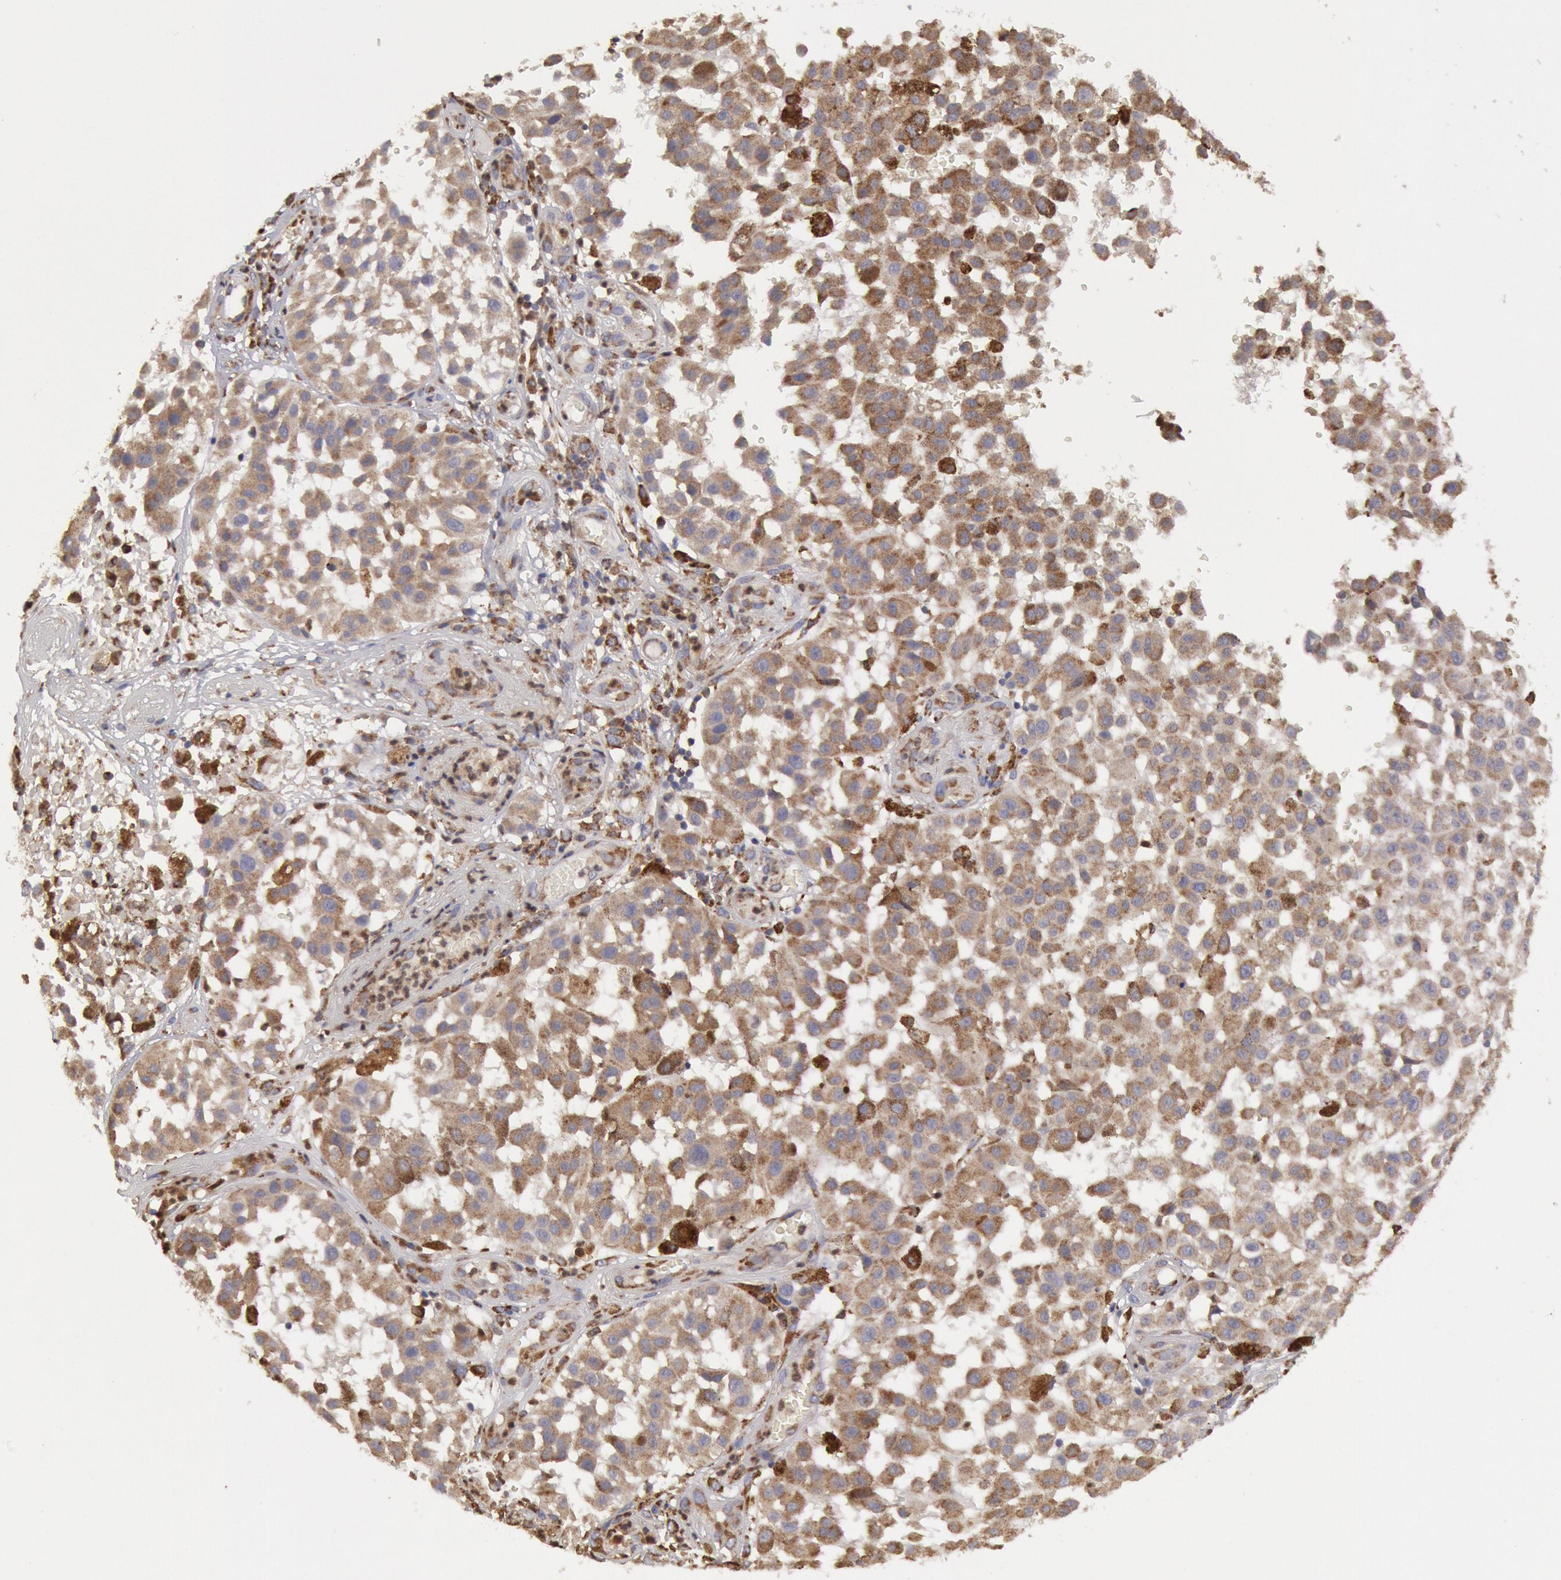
{"staining": {"intensity": "weak", "quantity": ">75%", "location": "cytoplasmic/membranous"}, "tissue": "melanoma", "cell_type": "Tumor cells", "image_type": "cancer", "snomed": [{"axis": "morphology", "description": "Malignant melanoma, NOS"}, {"axis": "topography", "description": "Skin"}], "caption": "Brown immunohistochemical staining in malignant melanoma shows weak cytoplasmic/membranous expression in approximately >75% of tumor cells. (Stains: DAB in brown, nuclei in blue, Microscopy: brightfield microscopy at high magnification).", "gene": "ERP44", "patient": {"sex": "female", "age": 64}}